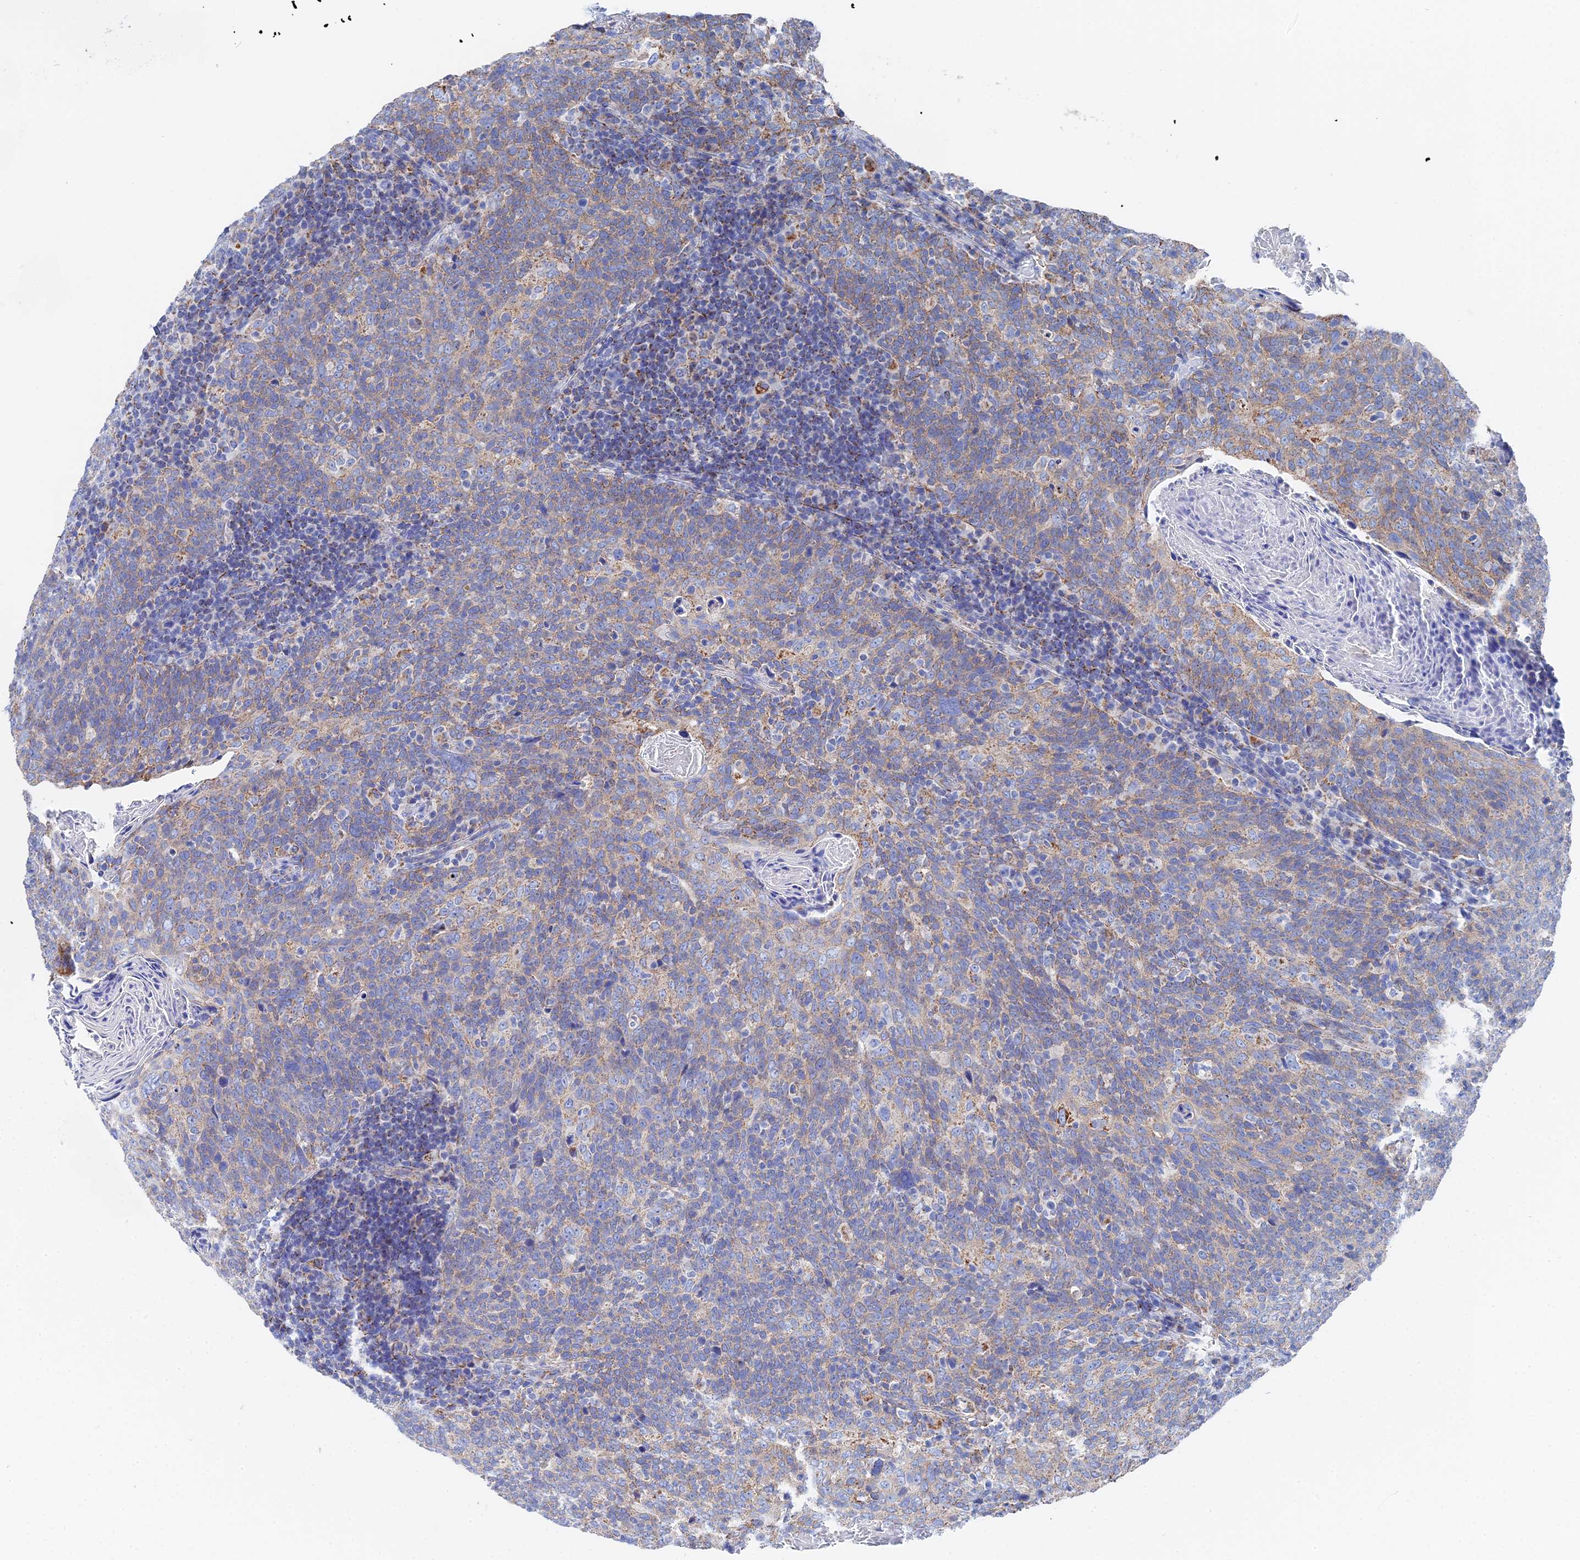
{"staining": {"intensity": "moderate", "quantity": "25%-75%", "location": "cytoplasmic/membranous"}, "tissue": "head and neck cancer", "cell_type": "Tumor cells", "image_type": "cancer", "snomed": [{"axis": "morphology", "description": "Squamous cell carcinoma, NOS"}, {"axis": "morphology", "description": "Squamous cell carcinoma, metastatic, NOS"}, {"axis": "topography", "description": "Lymph node"}, {"axis": "topography", "description": "Head-Neck"}], "caption": "DAB (3,3'-diaminobenzidine) immunohistochemical staining of head and neck cancer (metastatic squamous cell carcinoma) shows moderate cytoplasmic/membranous protein expression in approximately 25%-75% of tumor cells. (IHC, brightfield microscopy, high magnification).", "gene": "IFT80", "patient": {"sex": "male", "age": 62}}